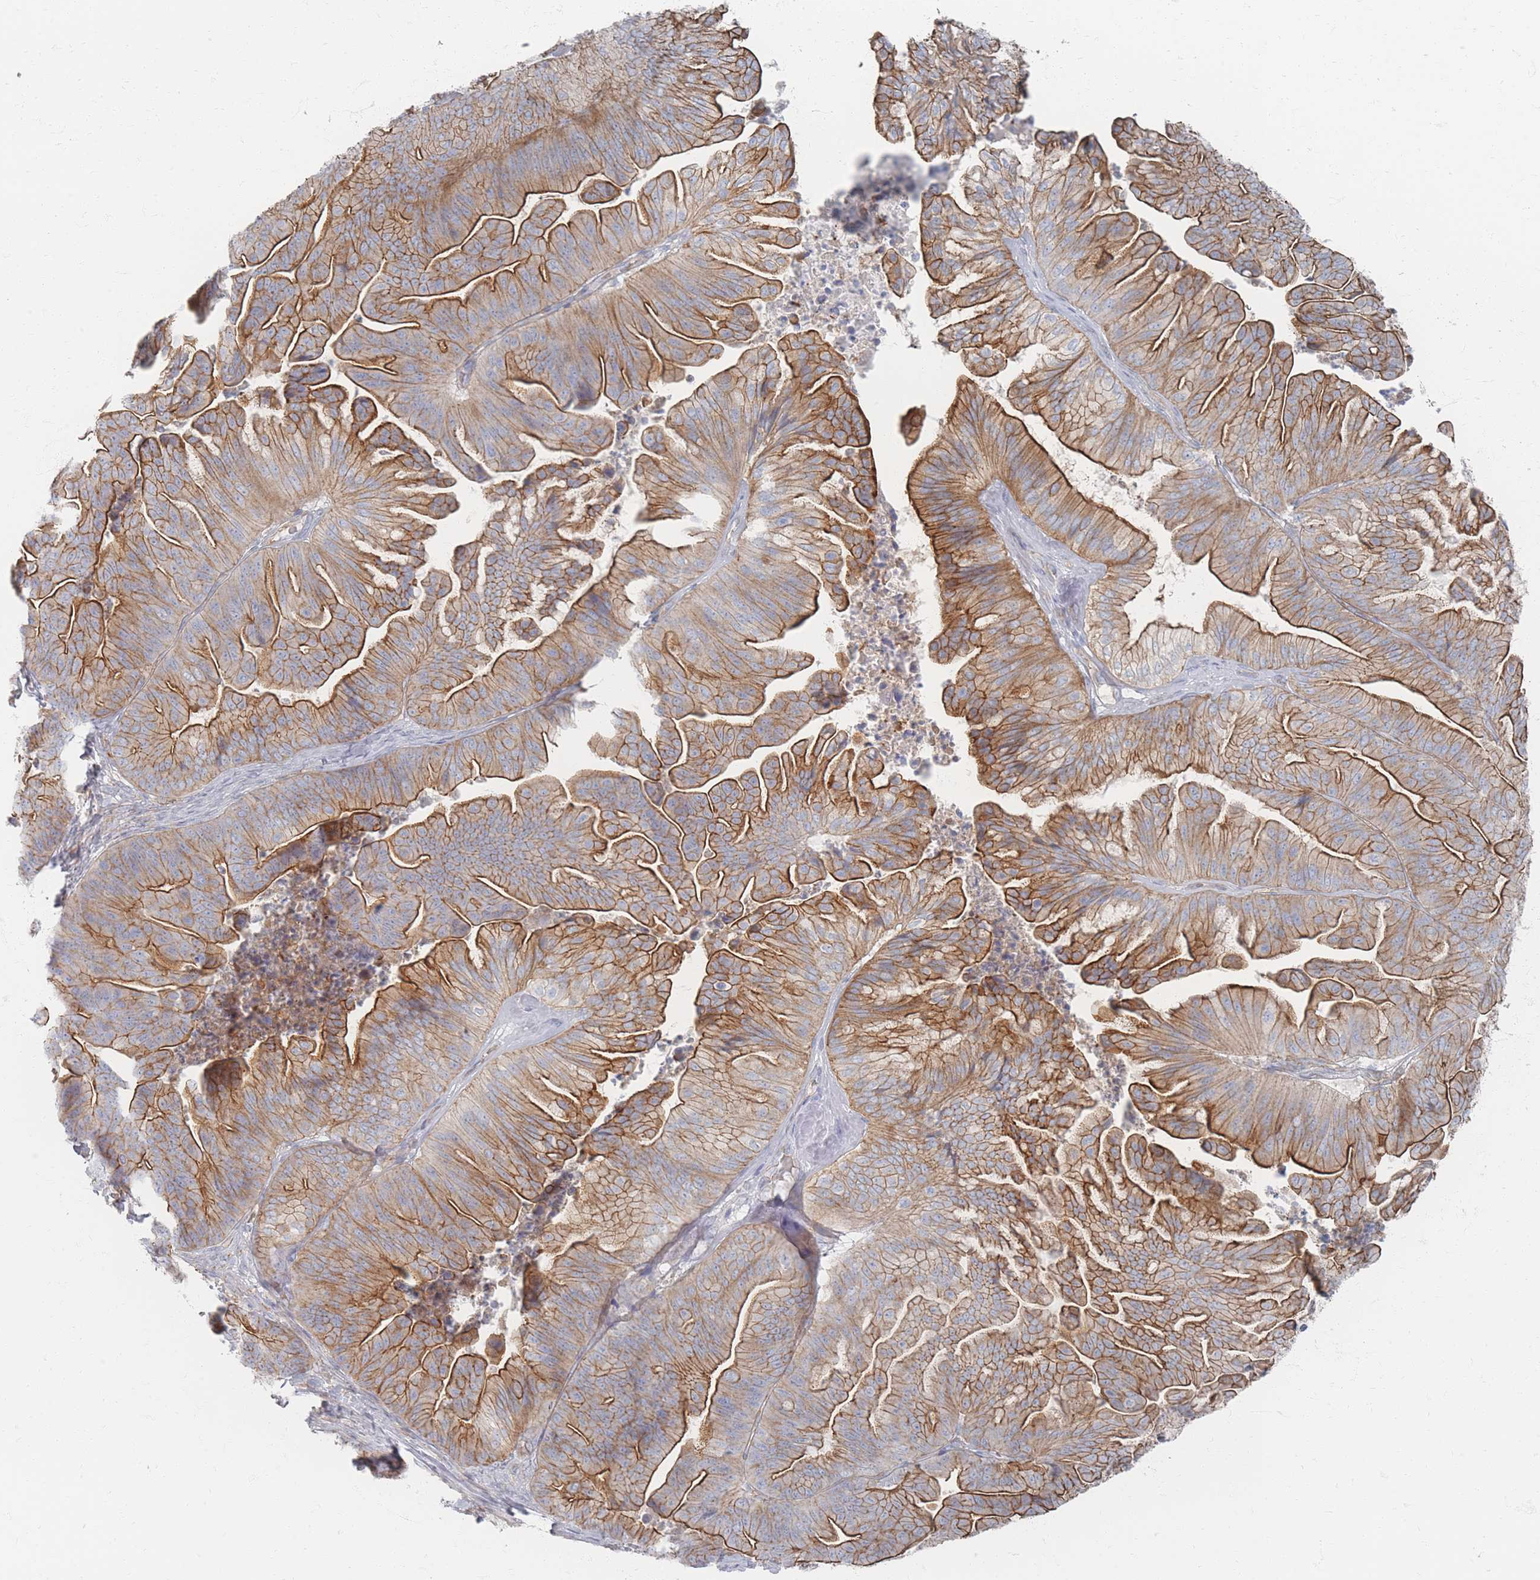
{"staining": {"intensity": "strong", "quantity": ">75%", "location": "cytoplasmic/membranous"}, "tissue": "ovarian cancer", "cell_type": "Tumor cells", "image_type": "cancer", "snomed": [{"axis": "morphology", "description": "Cystadenocarcinoma, mucinous, NOS"}, {"axis": "topography", "description": "Ovary"}], "caption": "A micrograph of human ovarian cancer (mucinous cystadenocarcinoma) stained for a protein displays strong cytoplasmic/membranous brown staining in tumor cells.", "gene": "GNB1", "patient": {"sex": "female", "age": 67}}